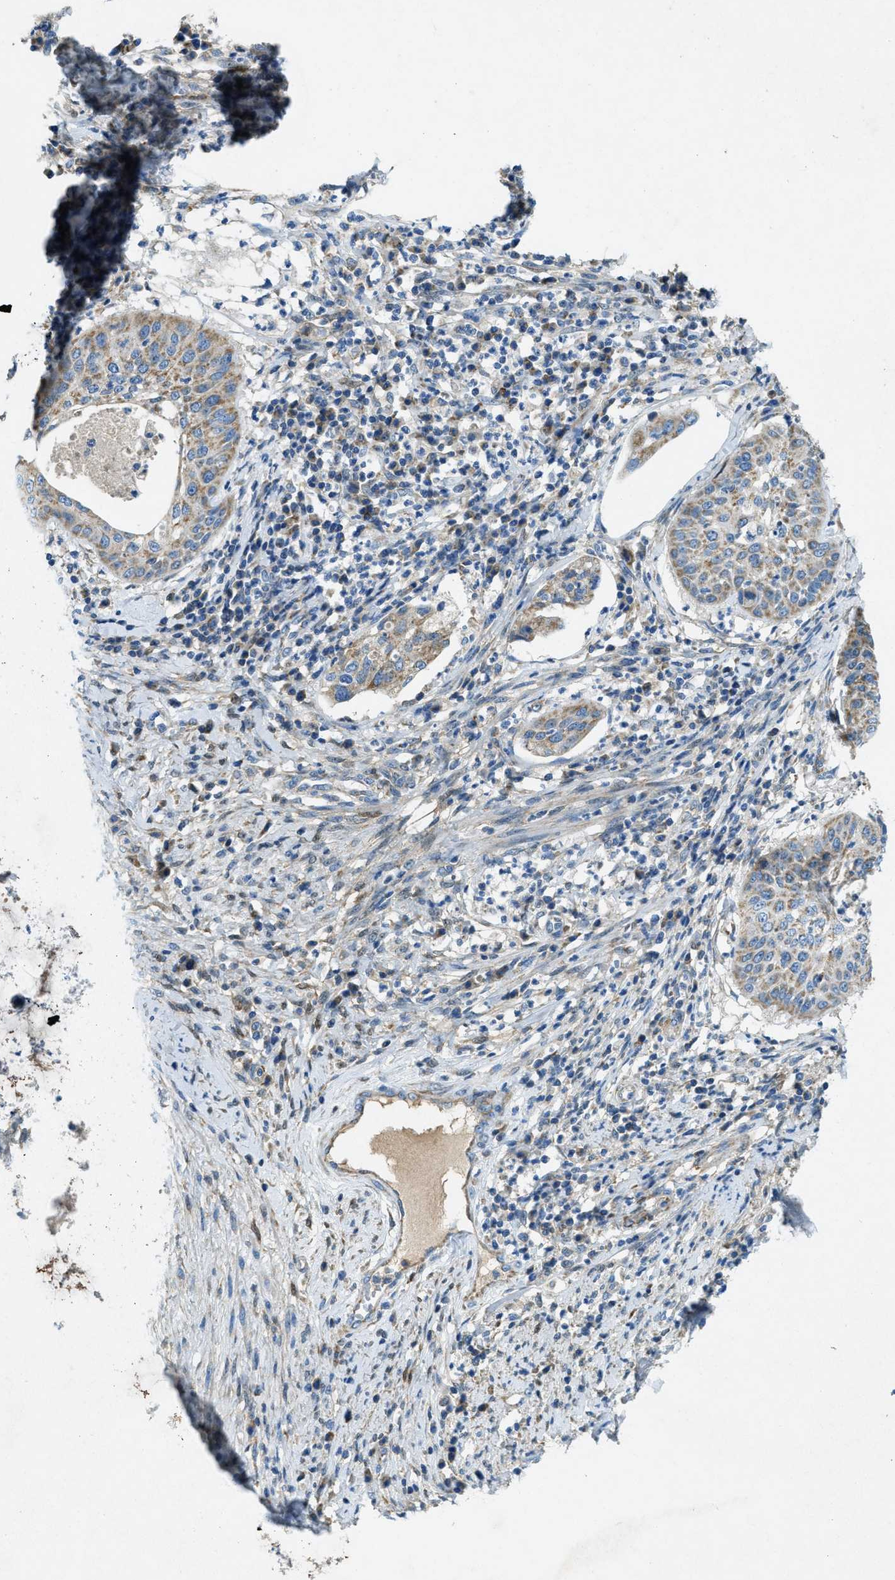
{"staining": {"intensity": "weak", "quantity": ">75%", "location": "cytoplasmic/membranous"}, "tissue": "cervical cancer", "cell_type": "Tumor cells", "image_type": "cancer", "snomed": [{"axis": "morphology", "description": "Normal tissue, NOS"}, {"axis": "morphology", "description": "Squamous cell carcinoma, NOS"}, {"axis": "topography", "description": "Cervix"}], "caption": "Protein staining of squamous cell carcinoma (cervical) tissue exhibits weak cytoplasmic/membranous expression in about >75% of tumor cells.", "gene": "CYGB", "patient": {"sex": "female", "age": 39}}